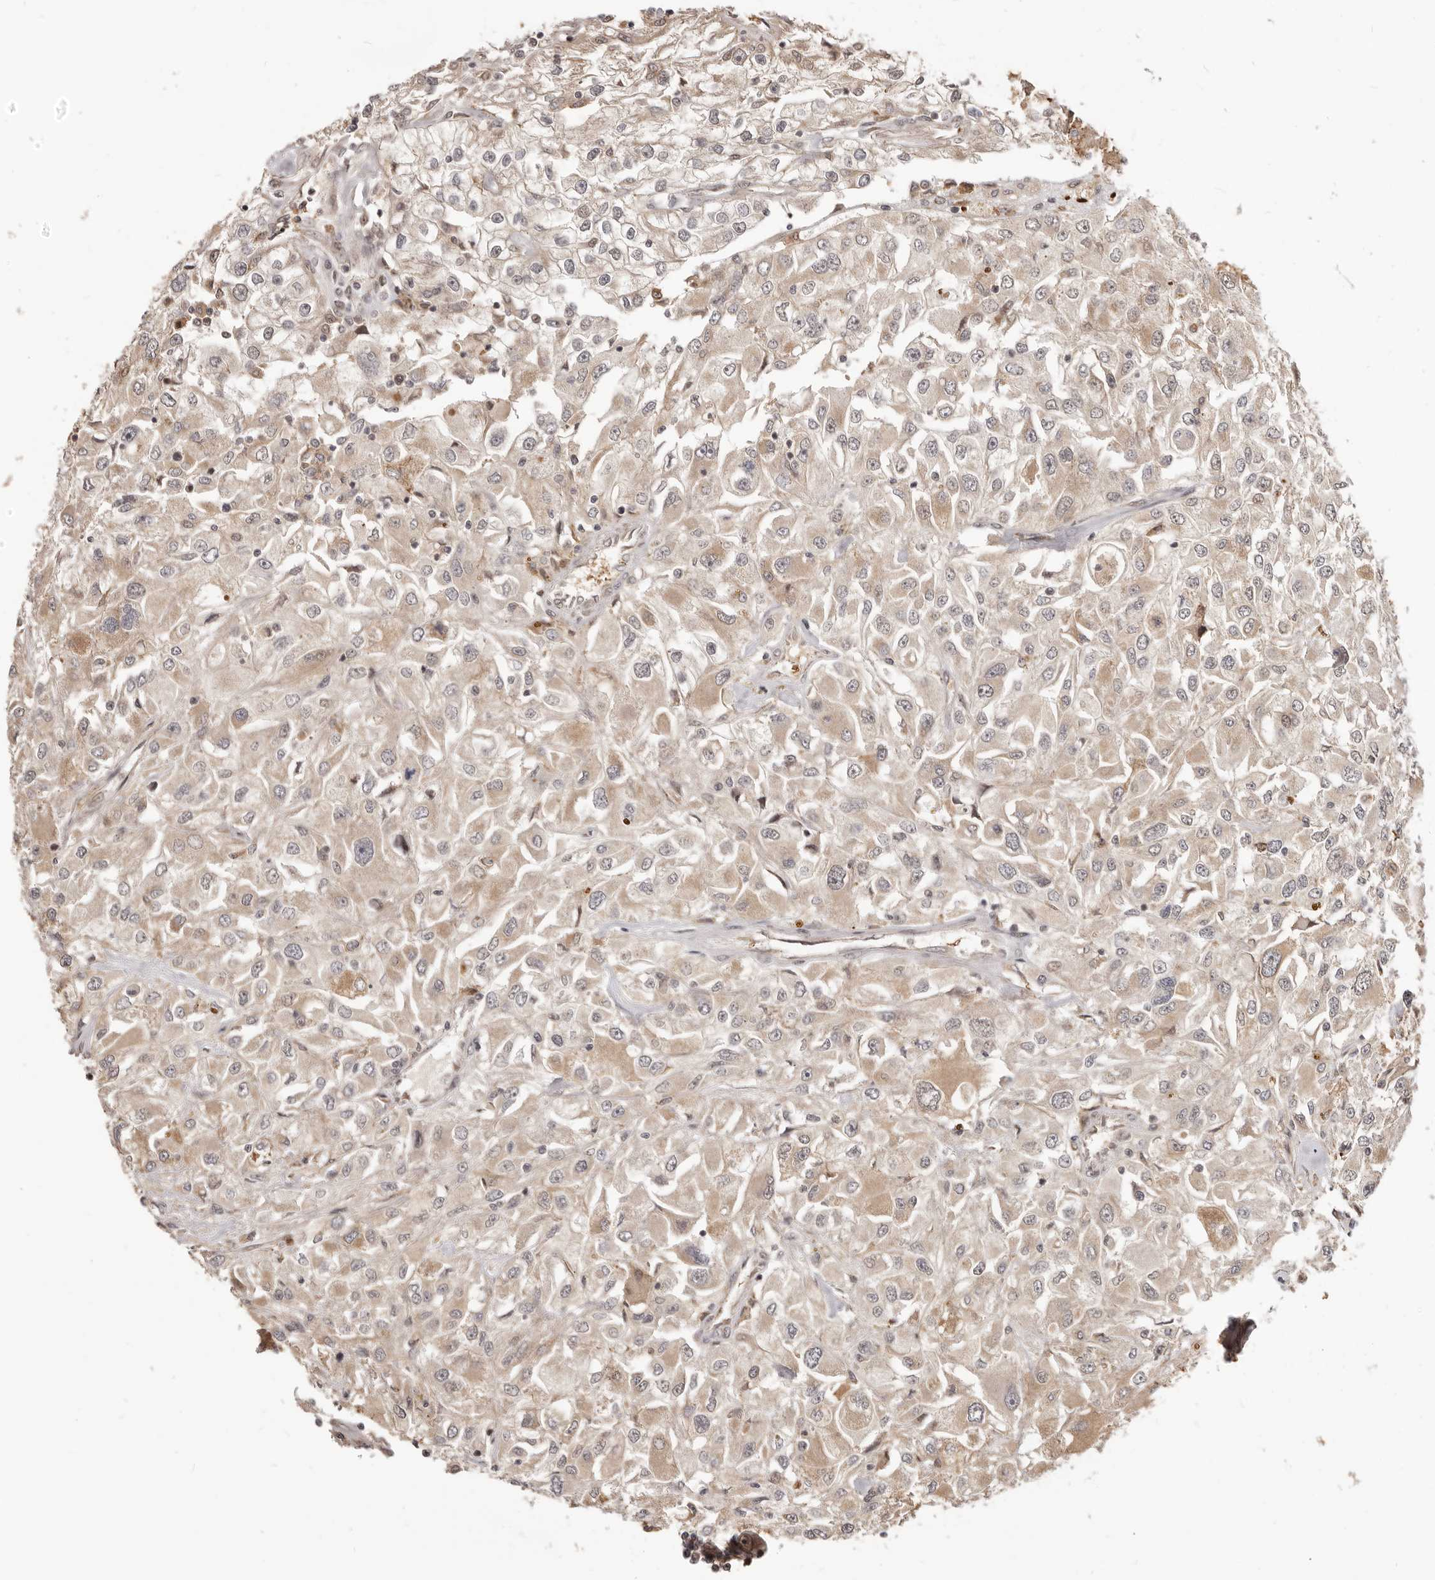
{"staining": {"intensity": "weak", "quantity": ">75%", "location": "cytoplasmic/membranous"}, "tissue": "renal cancer", "cell_type": "Tumor cells", "image_type": "cancer", "snomed": [{"axis": "morphology", "description": "Adenocarcinoma, NOS"}, {"axis": "topography", "description": "Kidney"}], "caption": "This is a photomicrograph of IHC staining of adenocarcinoma (renal), which shows weak staining in the cytoplasmic/membranous of tumor cells.", "gene": "NCOA3", "patient": {"sex": "female", "age": 52}}